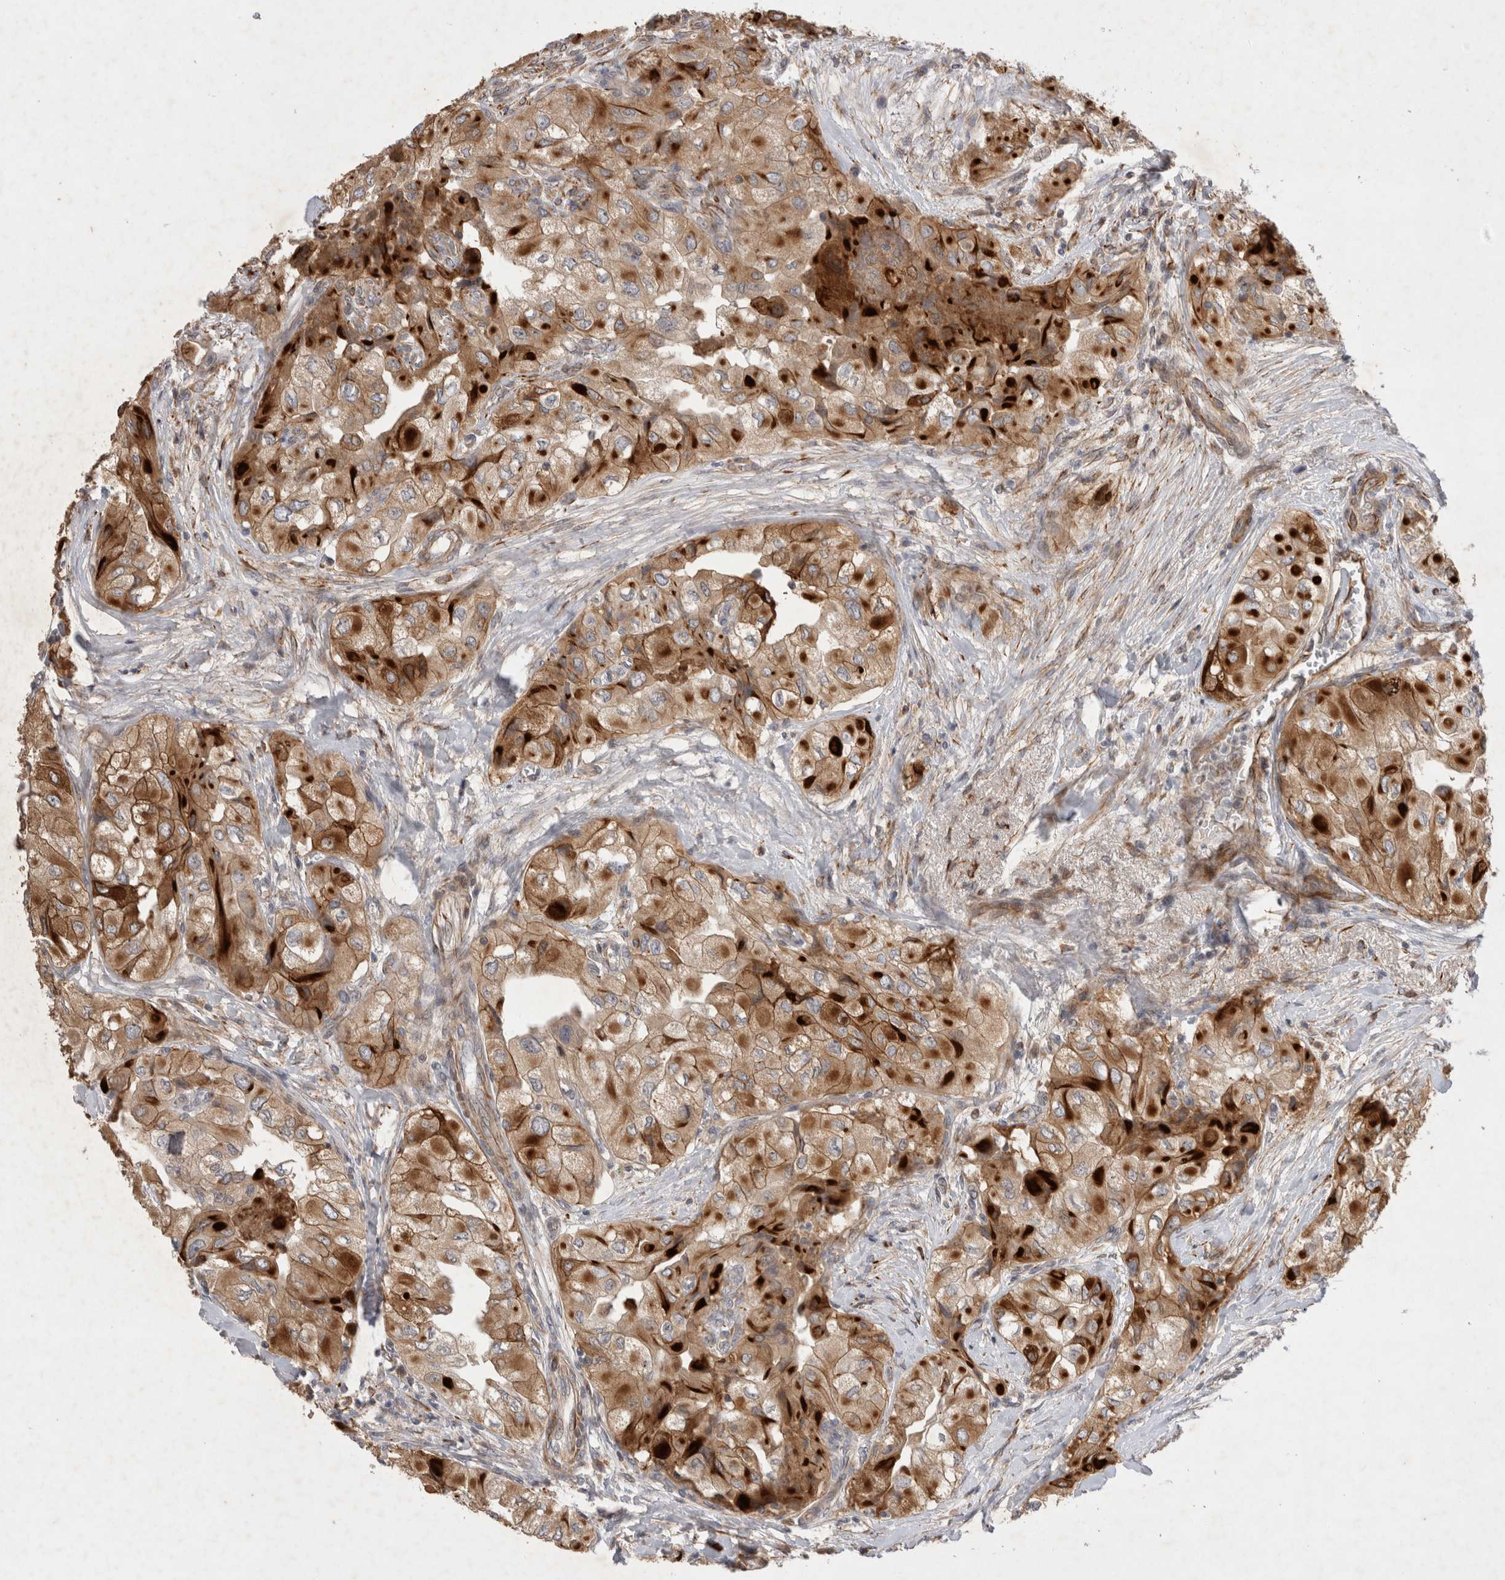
{"staining": {"intensity": "moderate", "quantity": ">75%", "location": "cytoplasmic/membranous"}, "tissue": "thyroid cancer", "cell_type": "Tumor cells", "image_type": "cancer", "snomed": [{"axis": "morphology", "description": "Papillary adenocarcinoma, NOS"}, {"axis": "topography", "description": "Thyroid gland"}], "caption": "Thyroid cancer (papillary adenocarcinoma) was stained to show a protein in brown. There is medium levels of moderate cytoplasmic/membranous expression in approximately >75% of tumor cells.", "gene": "NMU", "patient": {"sex": "female", "age": 59}}